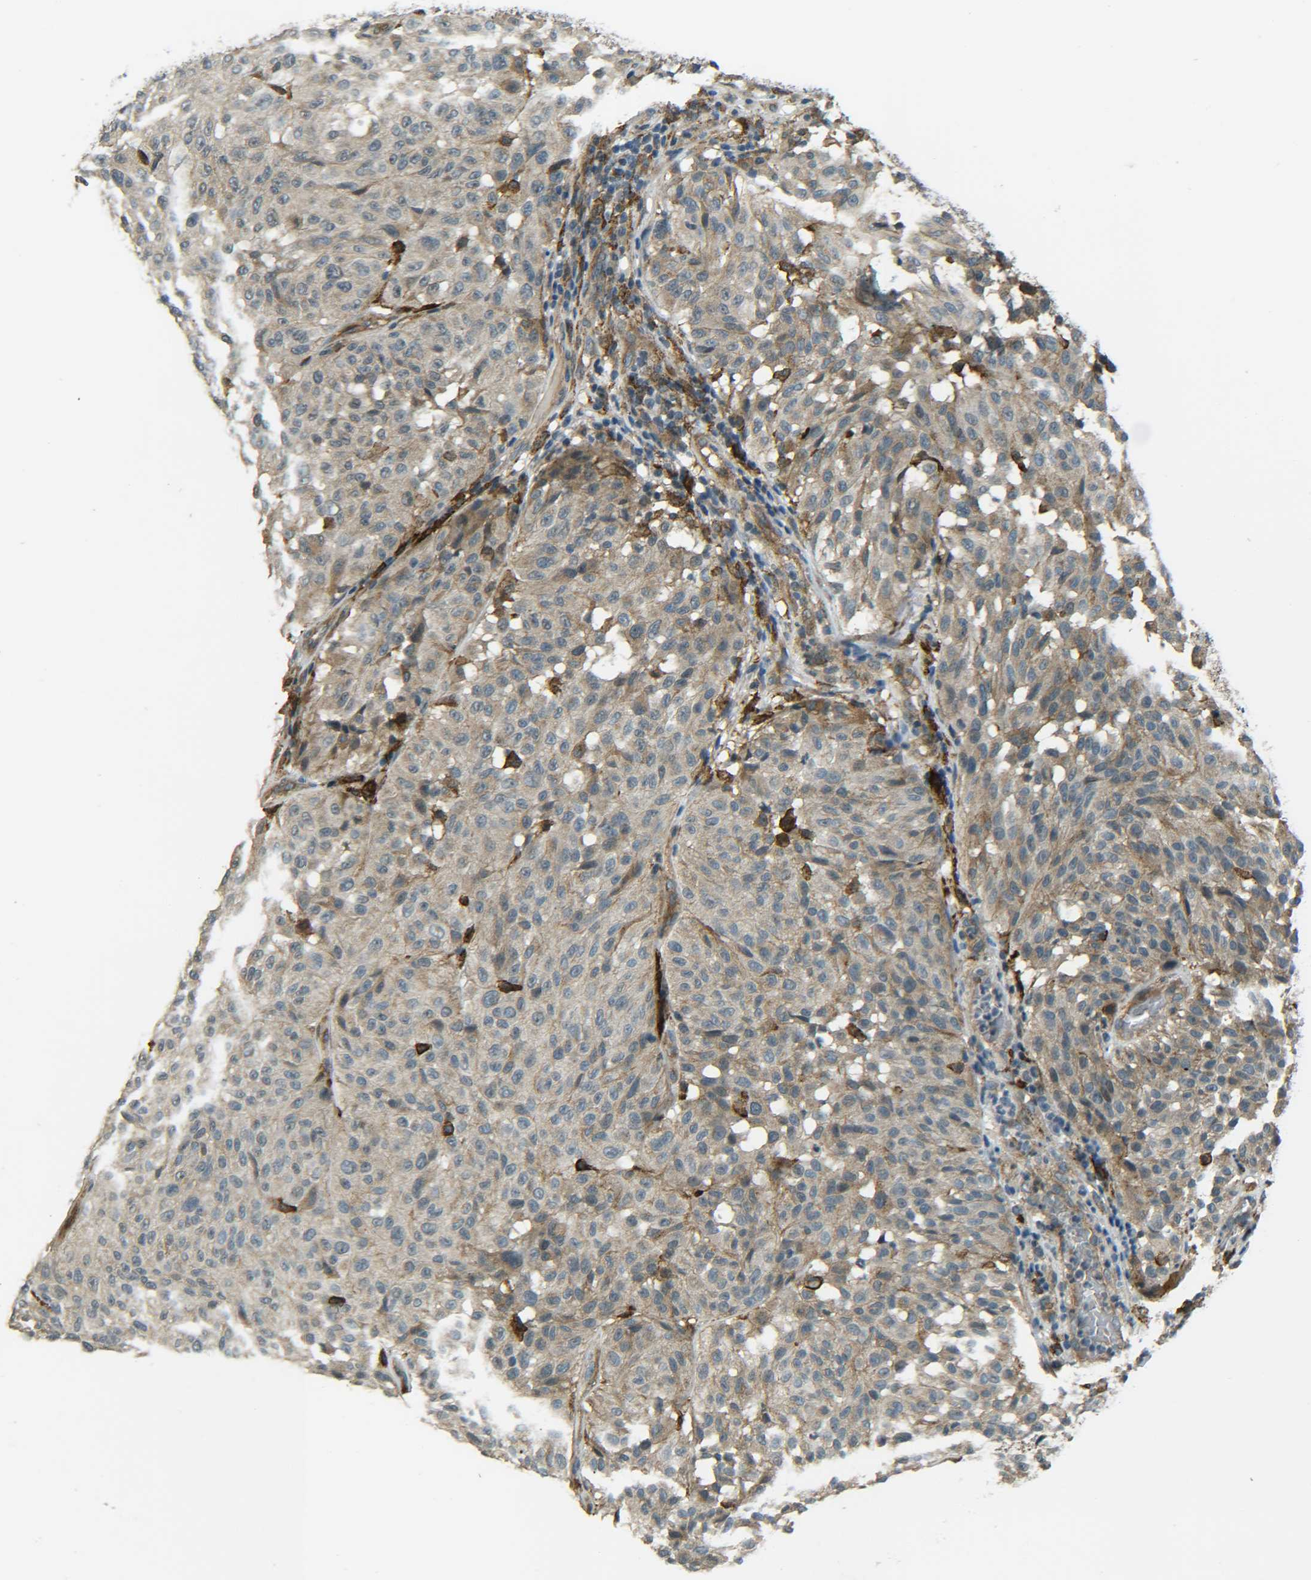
{"staining": {"intensity": "weak", "quantity": ">75%", "location": "cytoplasmic/membranous"}, "tissue": "melanoma", "cell_type": "Tumor cells", "image_type": "cancer", "snomed": [{"axis": "morphology", "description": "Malignant melanoma, NOS"}, {"axis": "topography", "description": "Skin"}], "caption": "This is an image of immunohistochemistry staining of malignant melanoma, which shows weak expression in the cytoplasmic/membranous of tumor cells.", "gene": "DAB2", "patient": {"sex": "female", "age": 46}}